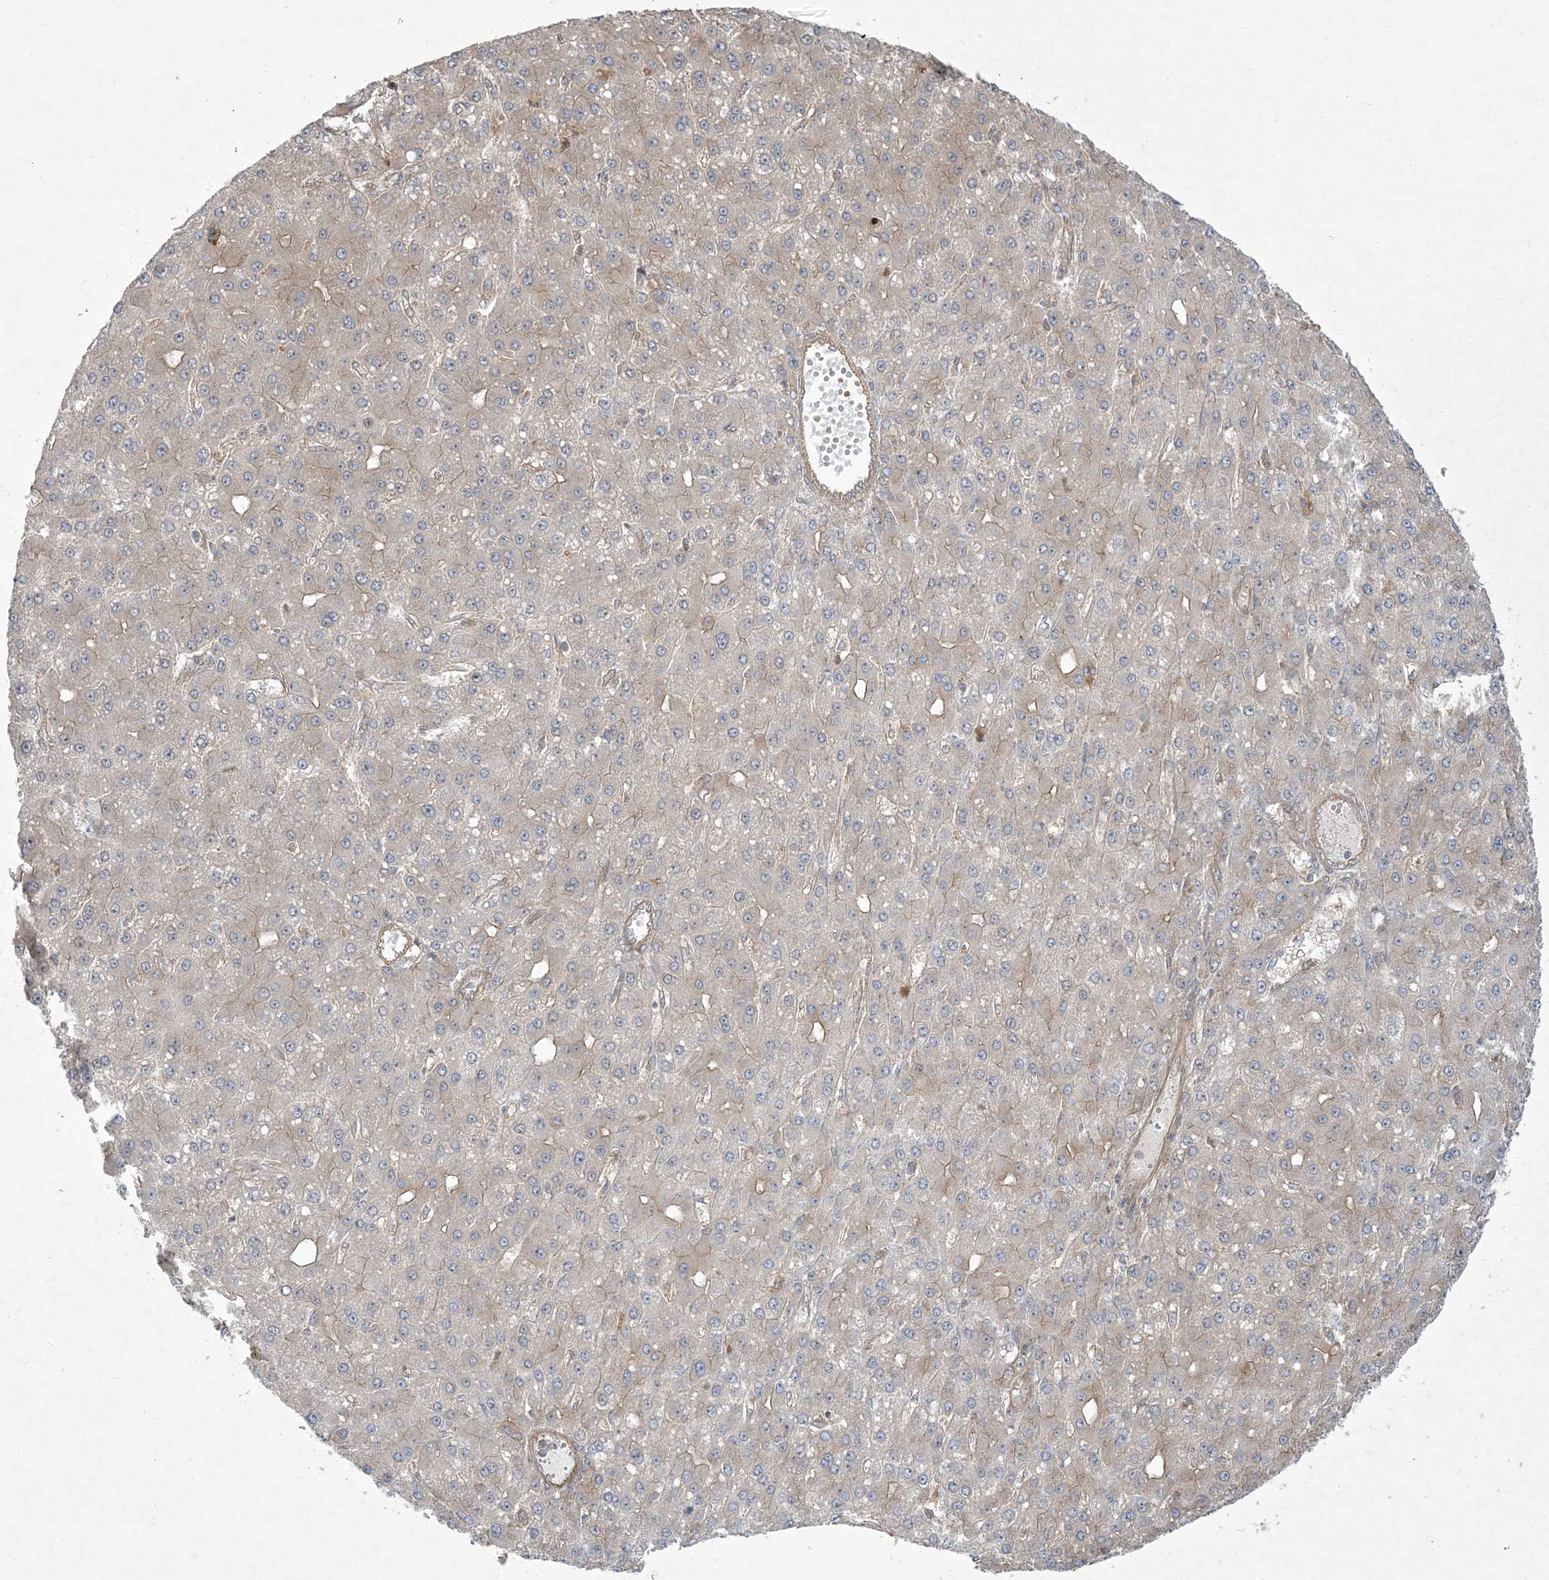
{"staining": {"intensity": "weak", "quantity": "25%-75%", "location": "cytoplasmic/membranous"}, "tissue": "liver cancer", "cell_type": "Tumor cells", "image_type": "cancer", "snomed": [{"axis": "morphology", "description": "Carcinoma, Hepatocellular, NOS"}, {"axis": "topography", "description": "Liver"}], "caption": "Liver hepatocellular carcinoma was stained to show a protein in brown. There is low levels of weak cytoplasmic/membranous expression in approximately 25%-75% of tumor cells.", "gene": "SOGA3", "patient": {"sex": "male", "age": 67}}